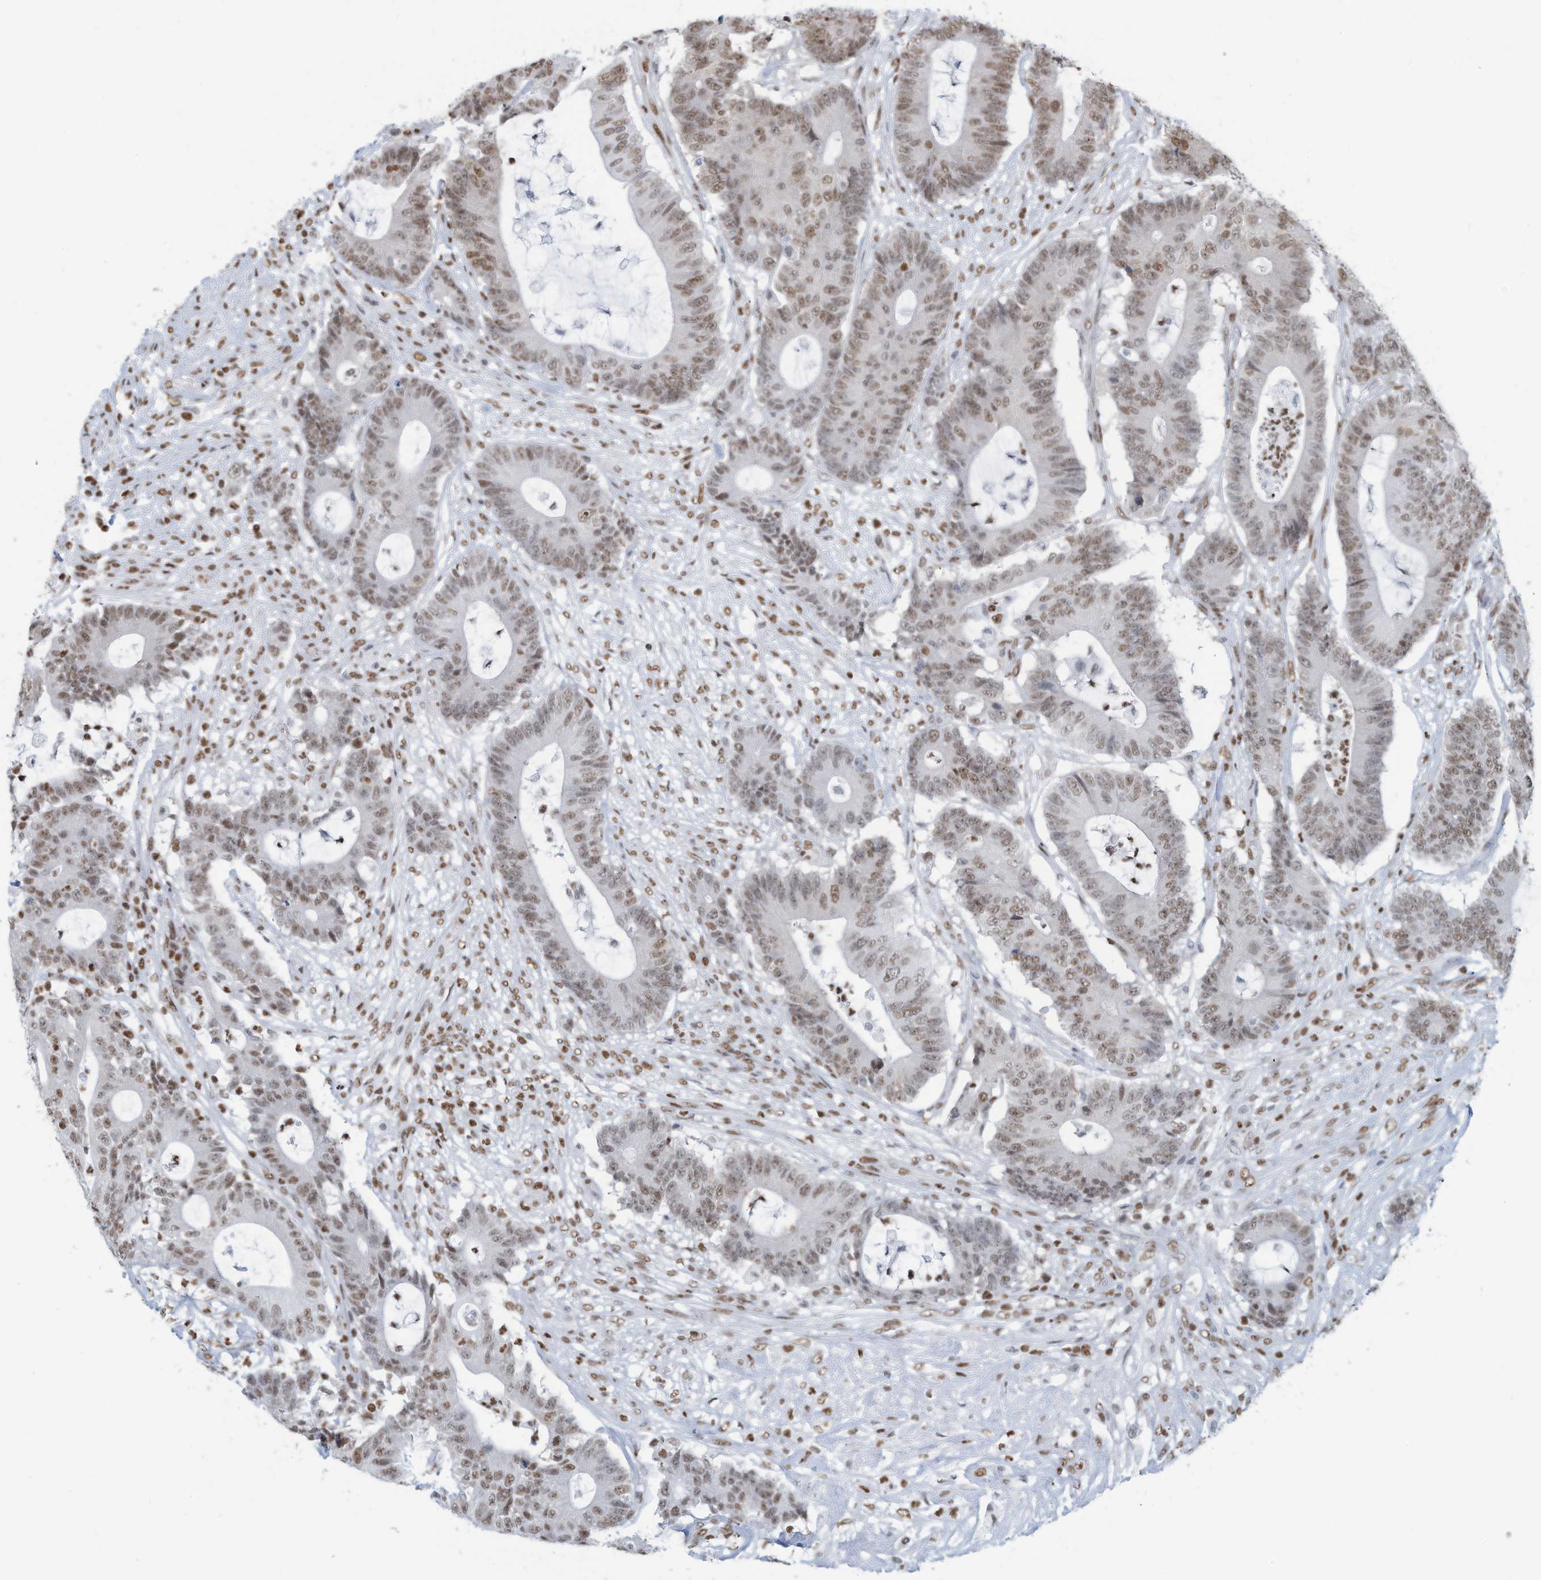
{"staining": {"intensity": "moderate", "quantity": "<25%", "location": "nuclear"}, "tissue": "colorectal cancer", "cell_type": "Tumor cells", "image_type": "cancer", "snomed": [{"axis": "morphology", "description": "Adenocarcinoma, NOS"}, {"axis": "topography", "description": "Colon"}], "caption": "A micrograph of colorectal cancer (adenocarcinoma) stained for a protein demonstrates moderate nuclear brown staining in tumor cells.", "gene": "SARNP", "patient": {"sex": "female", "age": 84}}